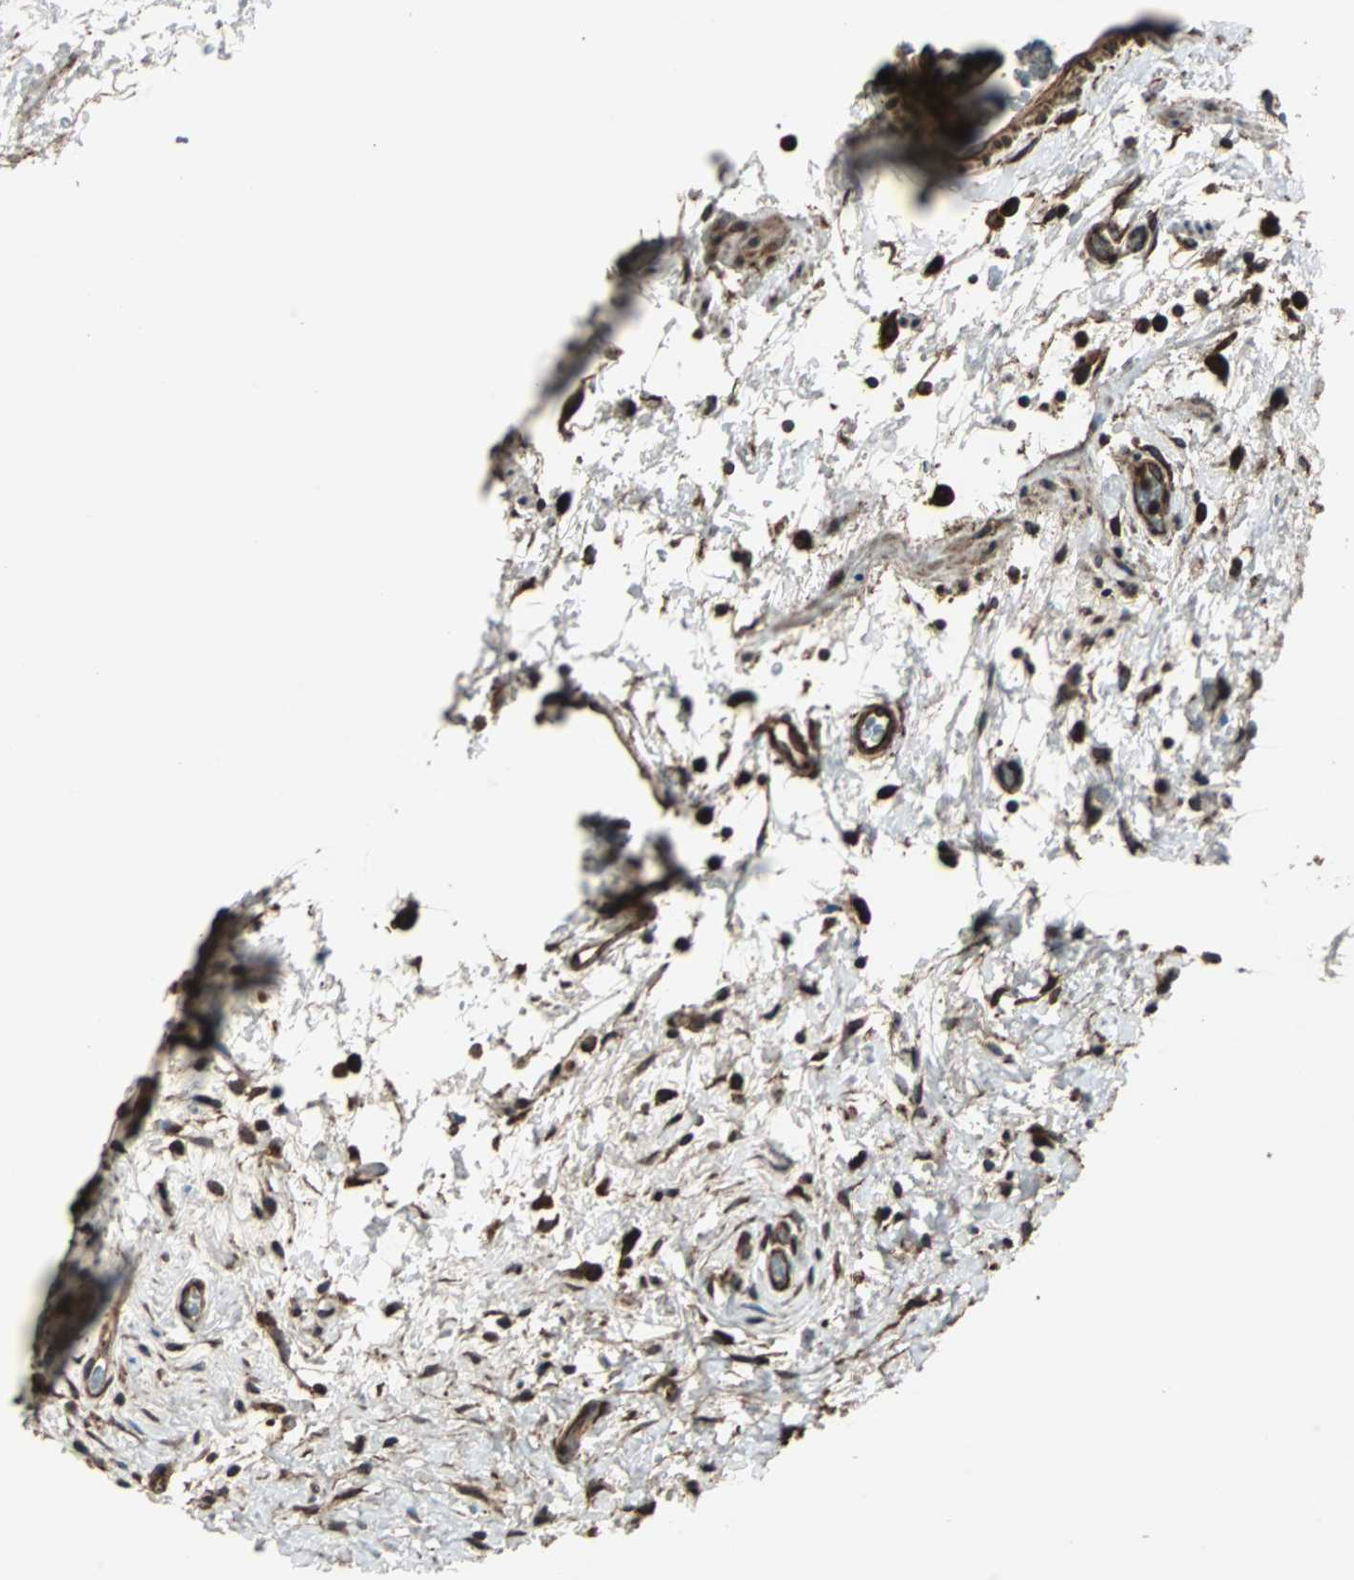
{"staining": {"intensity": "strong", "quantity": ">75%", "location": "cytoplasmic/membranous"}, "tissue": "urinary bladder", "cell_type": "Urothelial cells", "image_type": "normal", "snomed": [{"axis": "morphology", "description": "Normal tissue, NOS"}, {"axis": "topography", "description": "Urinary bladder"}], "caption": "A histopathology image of human urinary bladder stained for a protein shows strong cytoplasmic/membranous brown staining in urothelial cells. (IHC, brightfield microscopy, high magnification).", "gene": "RAB7A", "patient": {"sex": "male", "age": 51}}